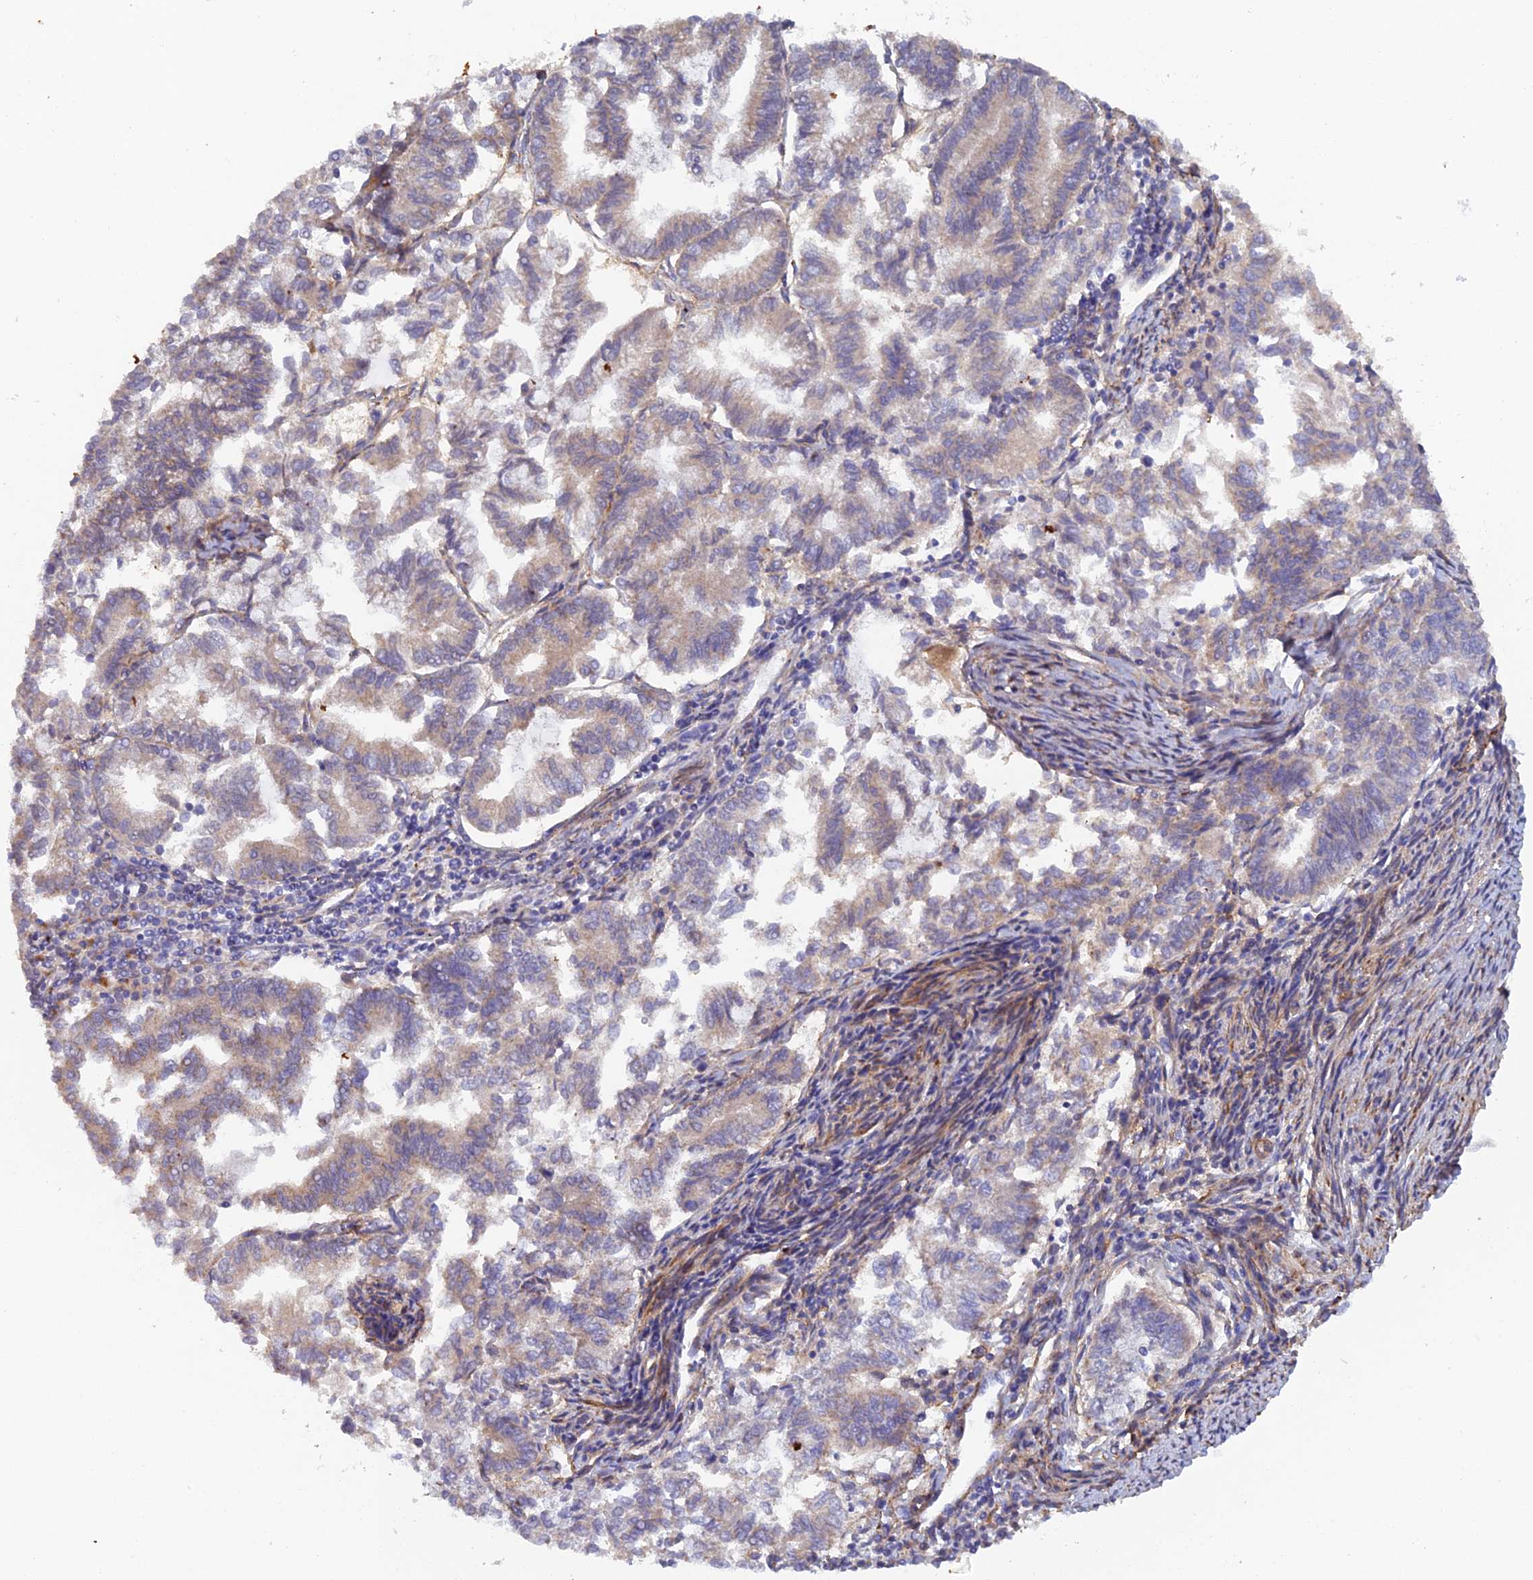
{"staining": {"intensity": "weak", "quantity": "25%-75%", "location": "cytoplasmic/membranous"}, "tissue": "endometrial cancer", "cell_type": "Tumor cells", "image_type": "cancer", "snomed": [{"axis": "morphology", "description": "Adenocarcinoma, NOS"}, {"axis": "topography", "description": "Endometrium"}], "caption": "Immunohistochemical staining of endometrial adenocarcinoma shows weak cytoplasmic/membranous protein expression in about 25%-75% of tumor cells. (DAB (3,3'-diaminobenzidine) = brown stain, brightfield microscopy at high magnification).", "gene": "FZR1", "patient": {"sex": "female", "age": 79}}